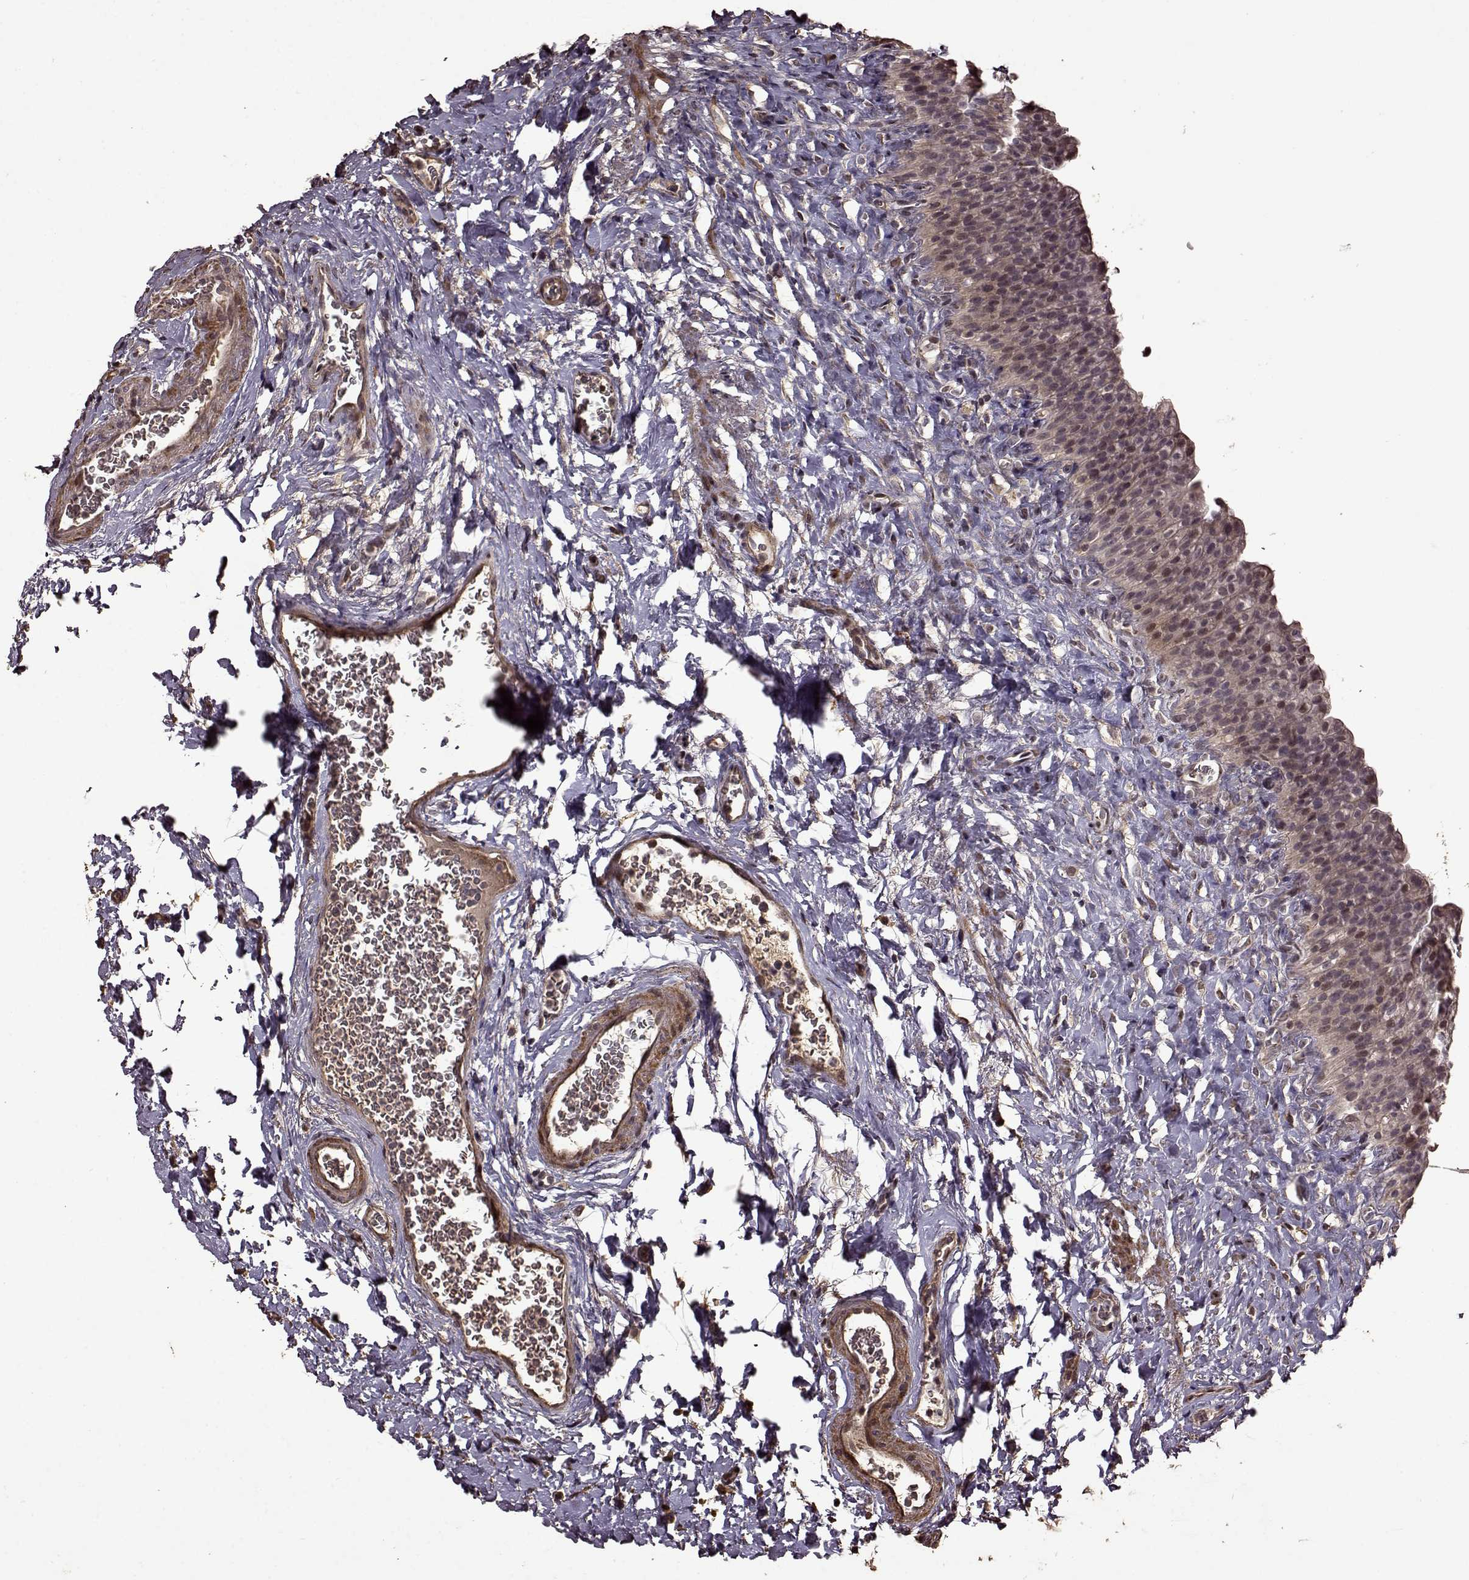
{"staining": {"intensity": "weak", "quantity": ">75%", "location": "cytoplasmic/membranous,nuclear"}, "tissue": "urinary bladder", "cell_type": "Urothelial cells", "image_type": "normal", "snomed": [{"axis": "morphology", "description": "Normal tissue, NOS"}, {"axis": "topography", "description": "Urinary bladder"}], "caption": "Immunohistochemical staining of benign human urinary bladder displays >75% levels of weak cytoplasmic/membranous,nuclear protein staining in about >75% of urothelial cells.", "gene": "FBXW11", "patient": {"sex": "male", "age": 76}}